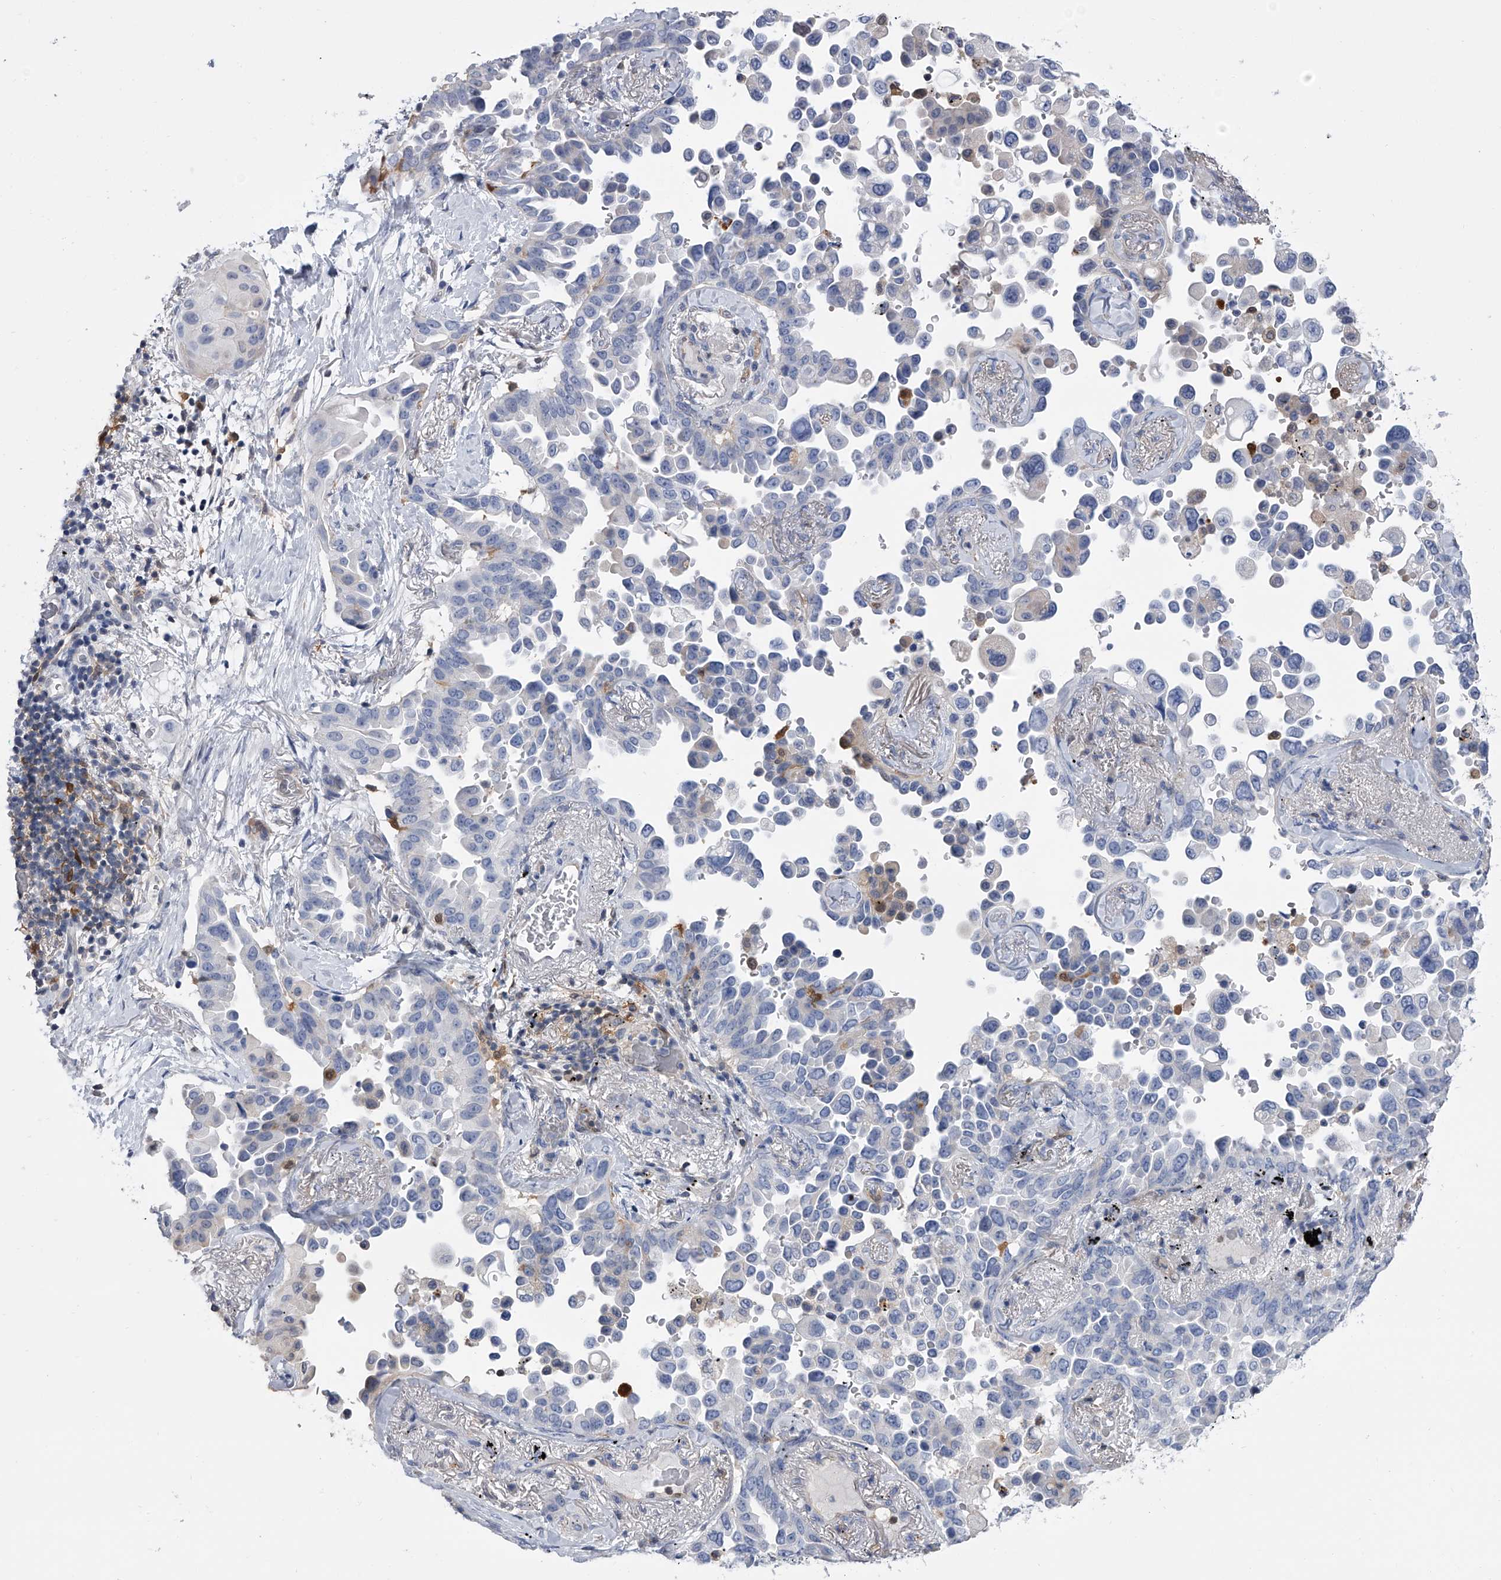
{"staining": {"intensity": "negative", "quantity": "none", "location": "none"}, "tissue": "lung cancer", "cell_type": "Tumor cells", "image_type": "cancer", "snomed": [{"axis": "morphology", "description": "Adenocarcinoma, NOS"}, {"axis": "topography", "description": "Lung"}], "caption": "IHC histopathology image of neoplastic tissue: human lung cancer (adenocarcinoma) stained with DAB displays no significant protein expression in tumor cells.", "gene": "SERPINB9", "patient": {"sex": "female", "age": 67}}